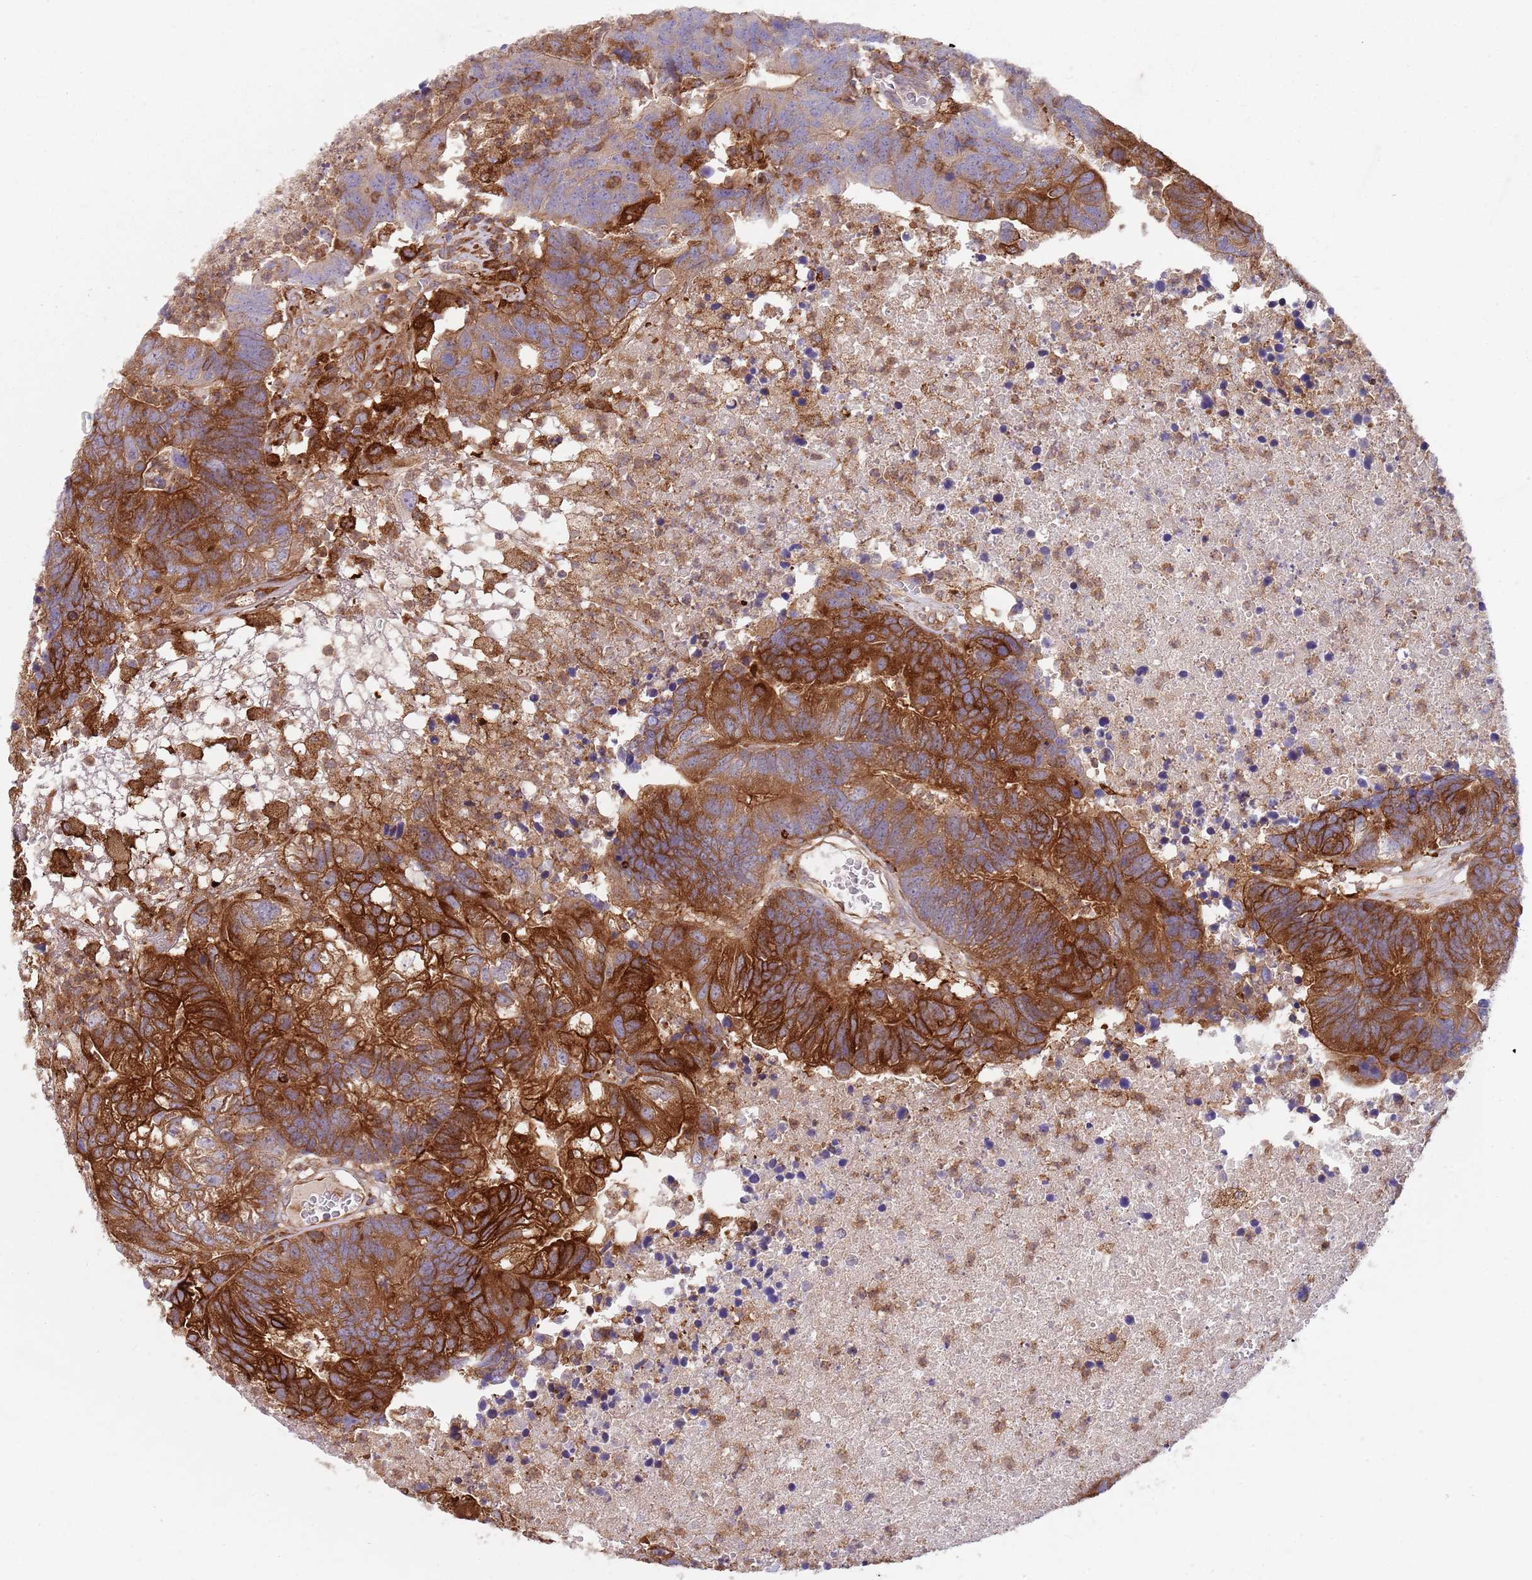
{"staining": {"intensity": "strong", "quantity": "25%-75%", "location": "cytoplasmic/membranous"}, "tissue": "colorectal cancer", "cell_type": "Tumor cells", "image_type": "cancer", "snomed": [{"axis": "morphology", "description": "Adenocarcinoma, NOS"}, {"axis": "topography", "description": "Colon"}], "caption": "Immunohistochemistry (IHC) histopathology image of neoplastic tissue: adenocarcinoma (colorectal) stained using IHC reveals high levels of strong protein expression localized specifically in the cytoplasmic/membranous of tumor cells, appearing as a cytoplasmic/membranous brown color.", "gene": "ZMYM5", "patient": {"sex": "female", "age": 48}}